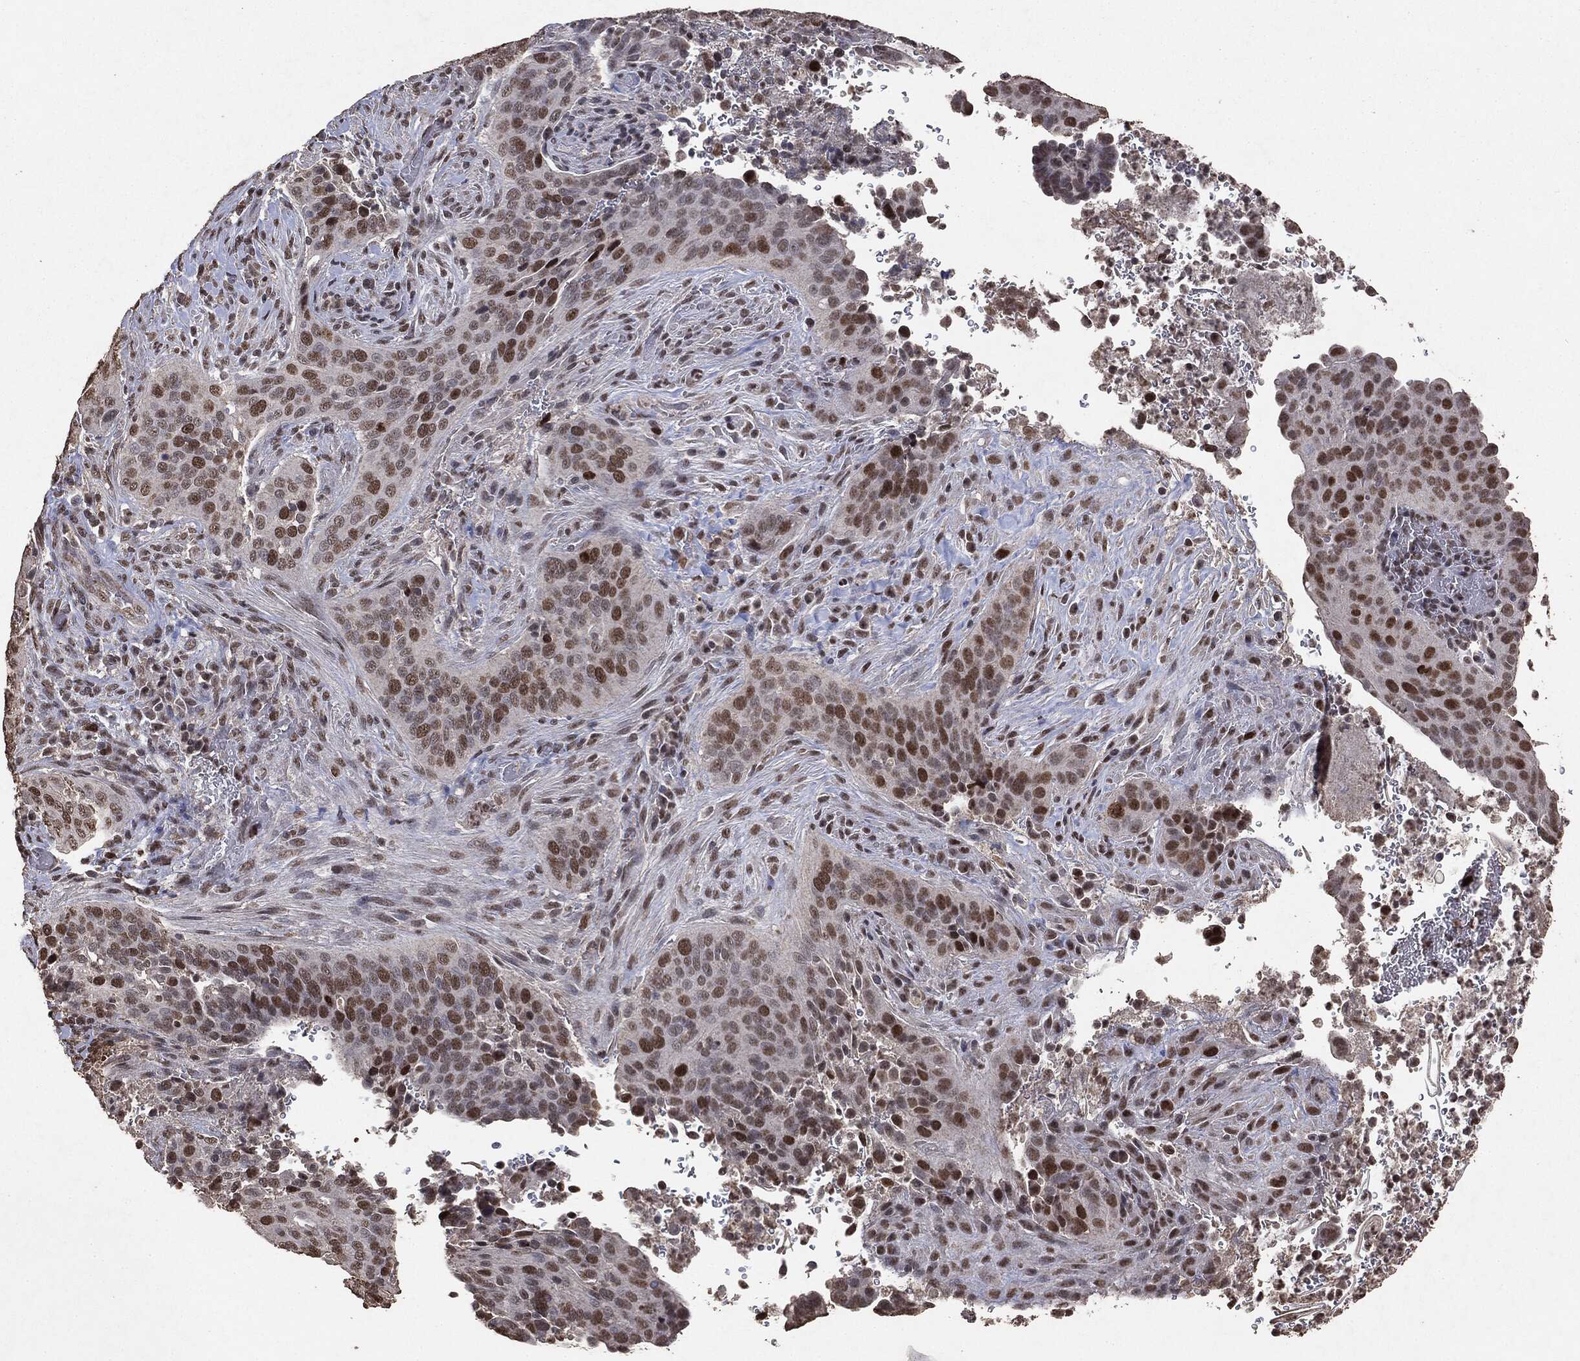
{"staining": {"intensity": "strong", "quantity": "<25%", "location": "nuclear"}, "tissue": "cervical cancer", "cell_type": "Tumor cells", "image_type": "cancer", "snomed": [{"axis": "morphology", "description": "Squamous cell carcinoma, NOS"}, {"axis": "topography", "description": "Cervix"}], "caption": "Squamous cell carcinoma (cervical) tissue displays strong nuclear expression in about <25% of tumor cells The staining was performed using DAB (3,3'-diaminobenzidine) to visualize the protein expression in brown, while the nuclei were stained in blue with hematoxylin (Magnification: 20x).", "gene": "RAD18", "patient": {"sex": "female", "age": 38}}